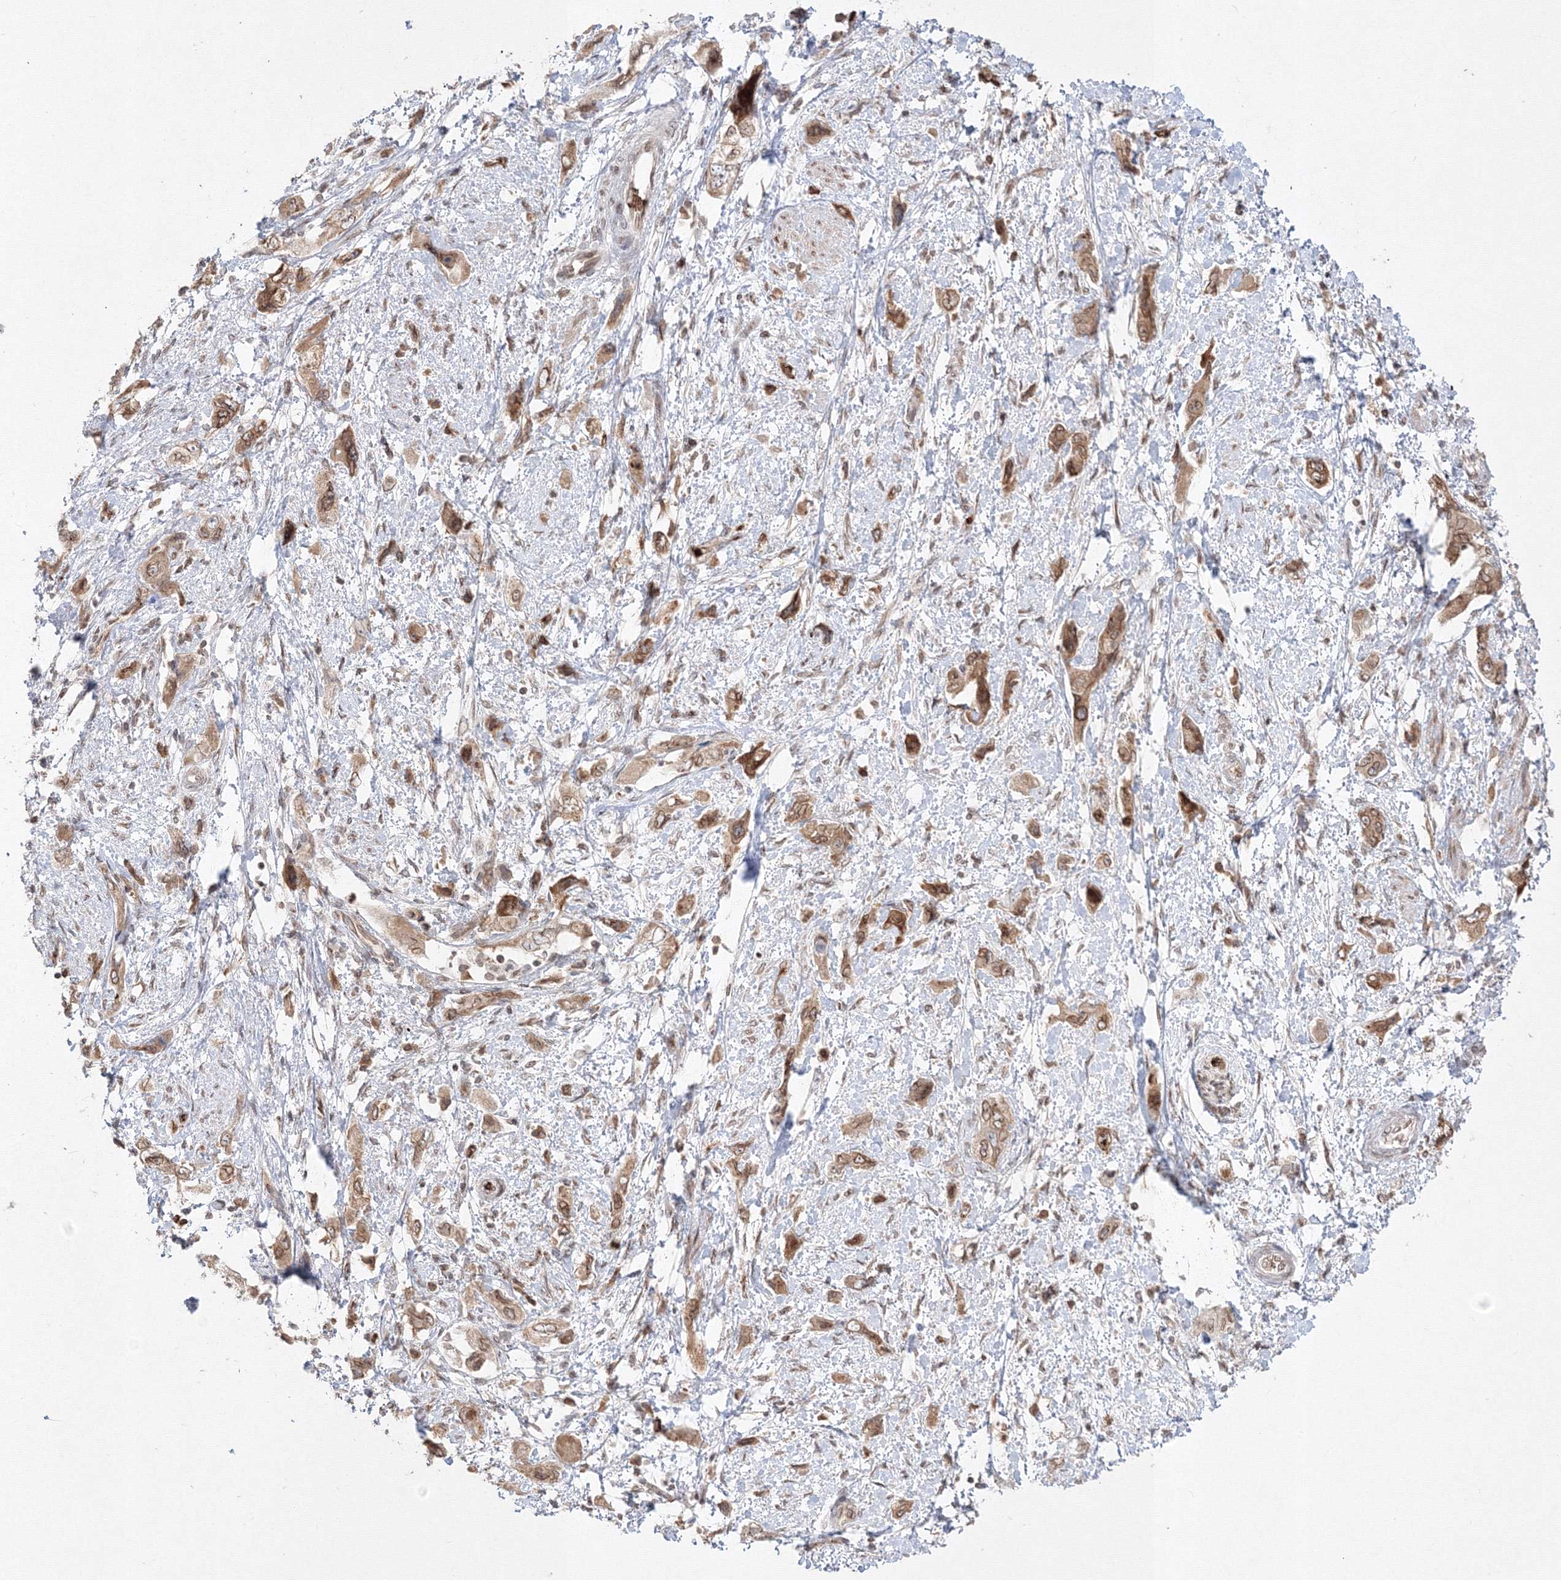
{"staining": {"intensity": "moderate", "quantity": ">75%", "location": "cytoplasmic/membranous,nuclear"}, "tissue": "pancreatic cancer", "cell_type": "Tumor cells", "image_type": "cancer", "snomed": [{"axis": "morphology", "description": "Adenocarcinoma, NOS"}, {"axis": "topography", "description": "Pancreas"}], "caption": "Protein expression analysis of adenocarcinoma (pancreatic) shows moderate cytoplasmic/membranous and nuclear expression in approximately >75% of tumor cells.", "gene": "DNAJB2", "patient": {"sex": "female", "age": 73}}